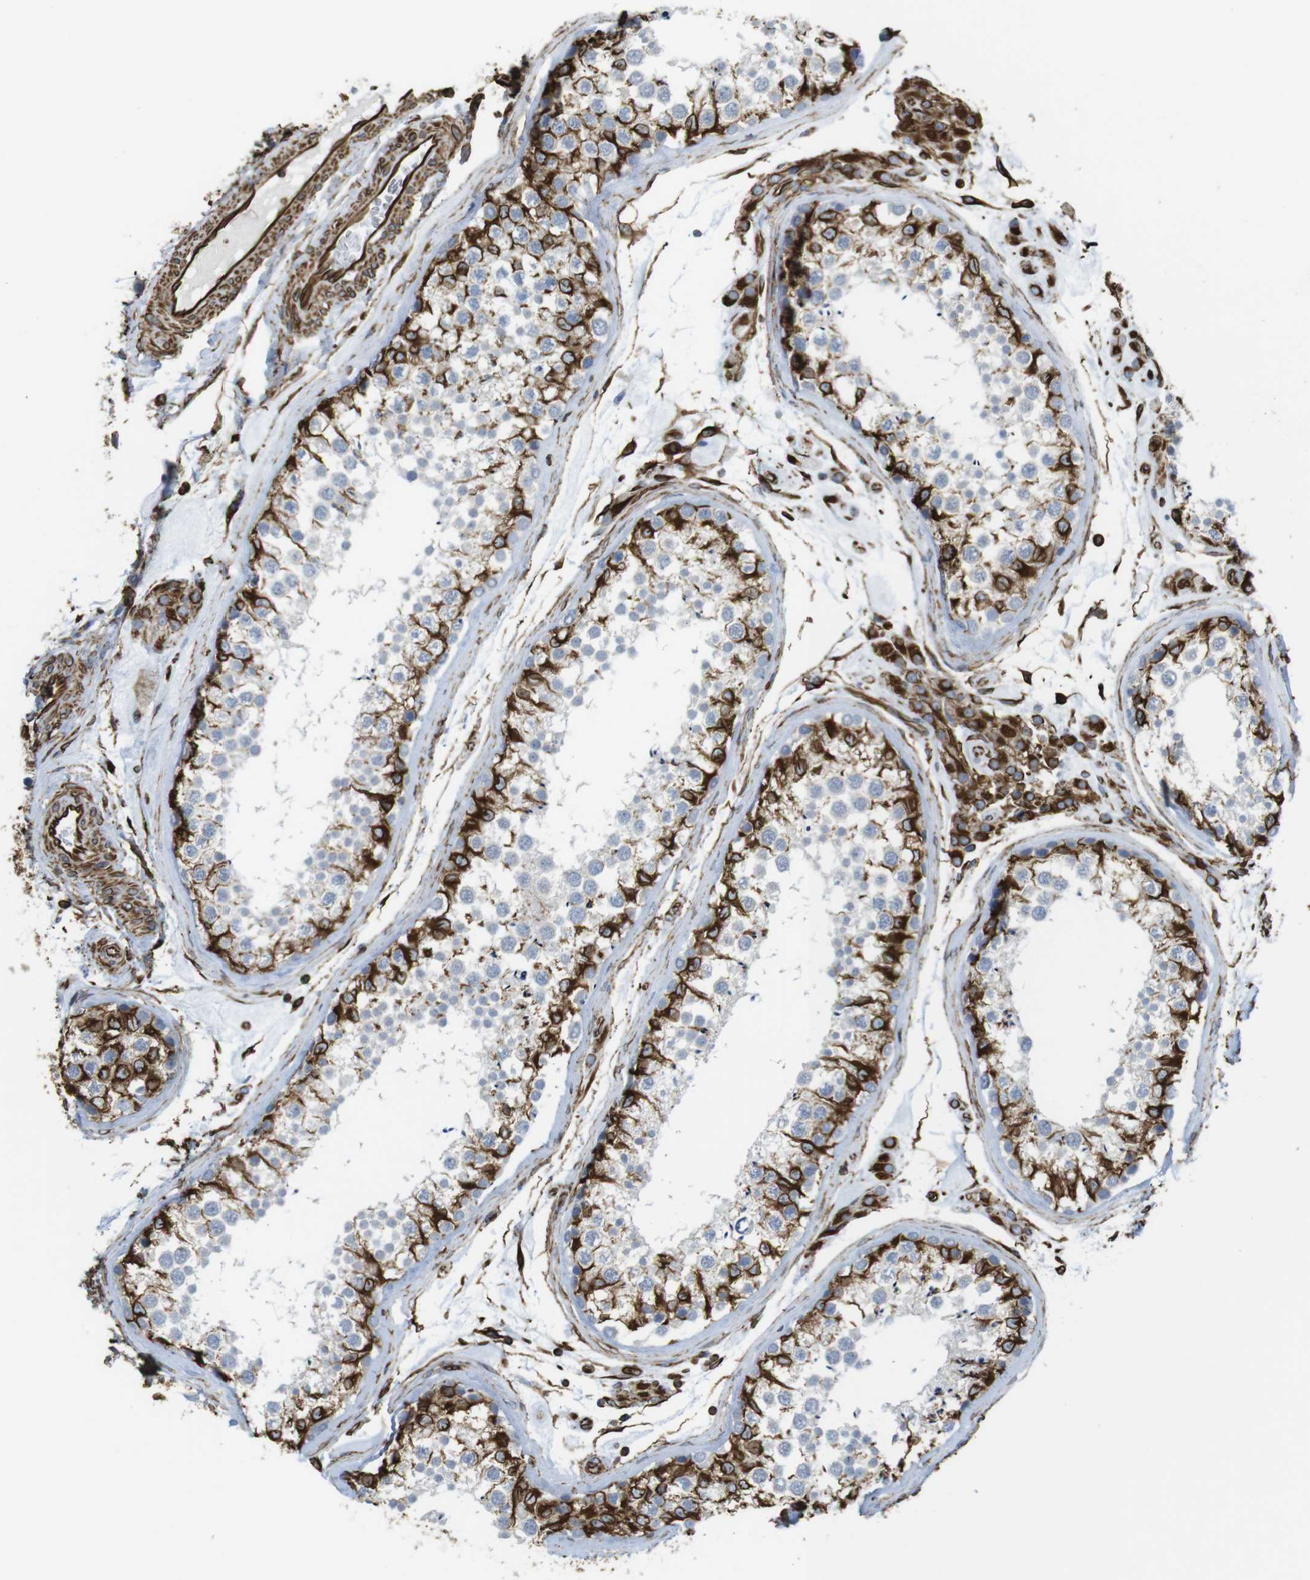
{"staining": {"intensity": "strong", "quantity": ">75%", "location": "cytoplasmic/membranous"}, "tissue": "testis", "cell_type": "Cells in seminiferous ducts", "image_type": "normal", "snomed": [{"axis": "morphology", "description": "Normal tissue, NOS"}, {"axis": "topography", "description": "Testis"}], "caption": "Immunohistochemical staining of normal human testis reveals strong cytoplasmic/membranous protein positivity in about >75% of cells in seminiferous ducts. Using DAB (3,3'-diaminobenzidine) (brown) and hematoxylin (blue) stains, captured at high magnification using brightfield microscopy.", "gene": "RALGPS1", "patient": {"sex": "male", "age": 46}}